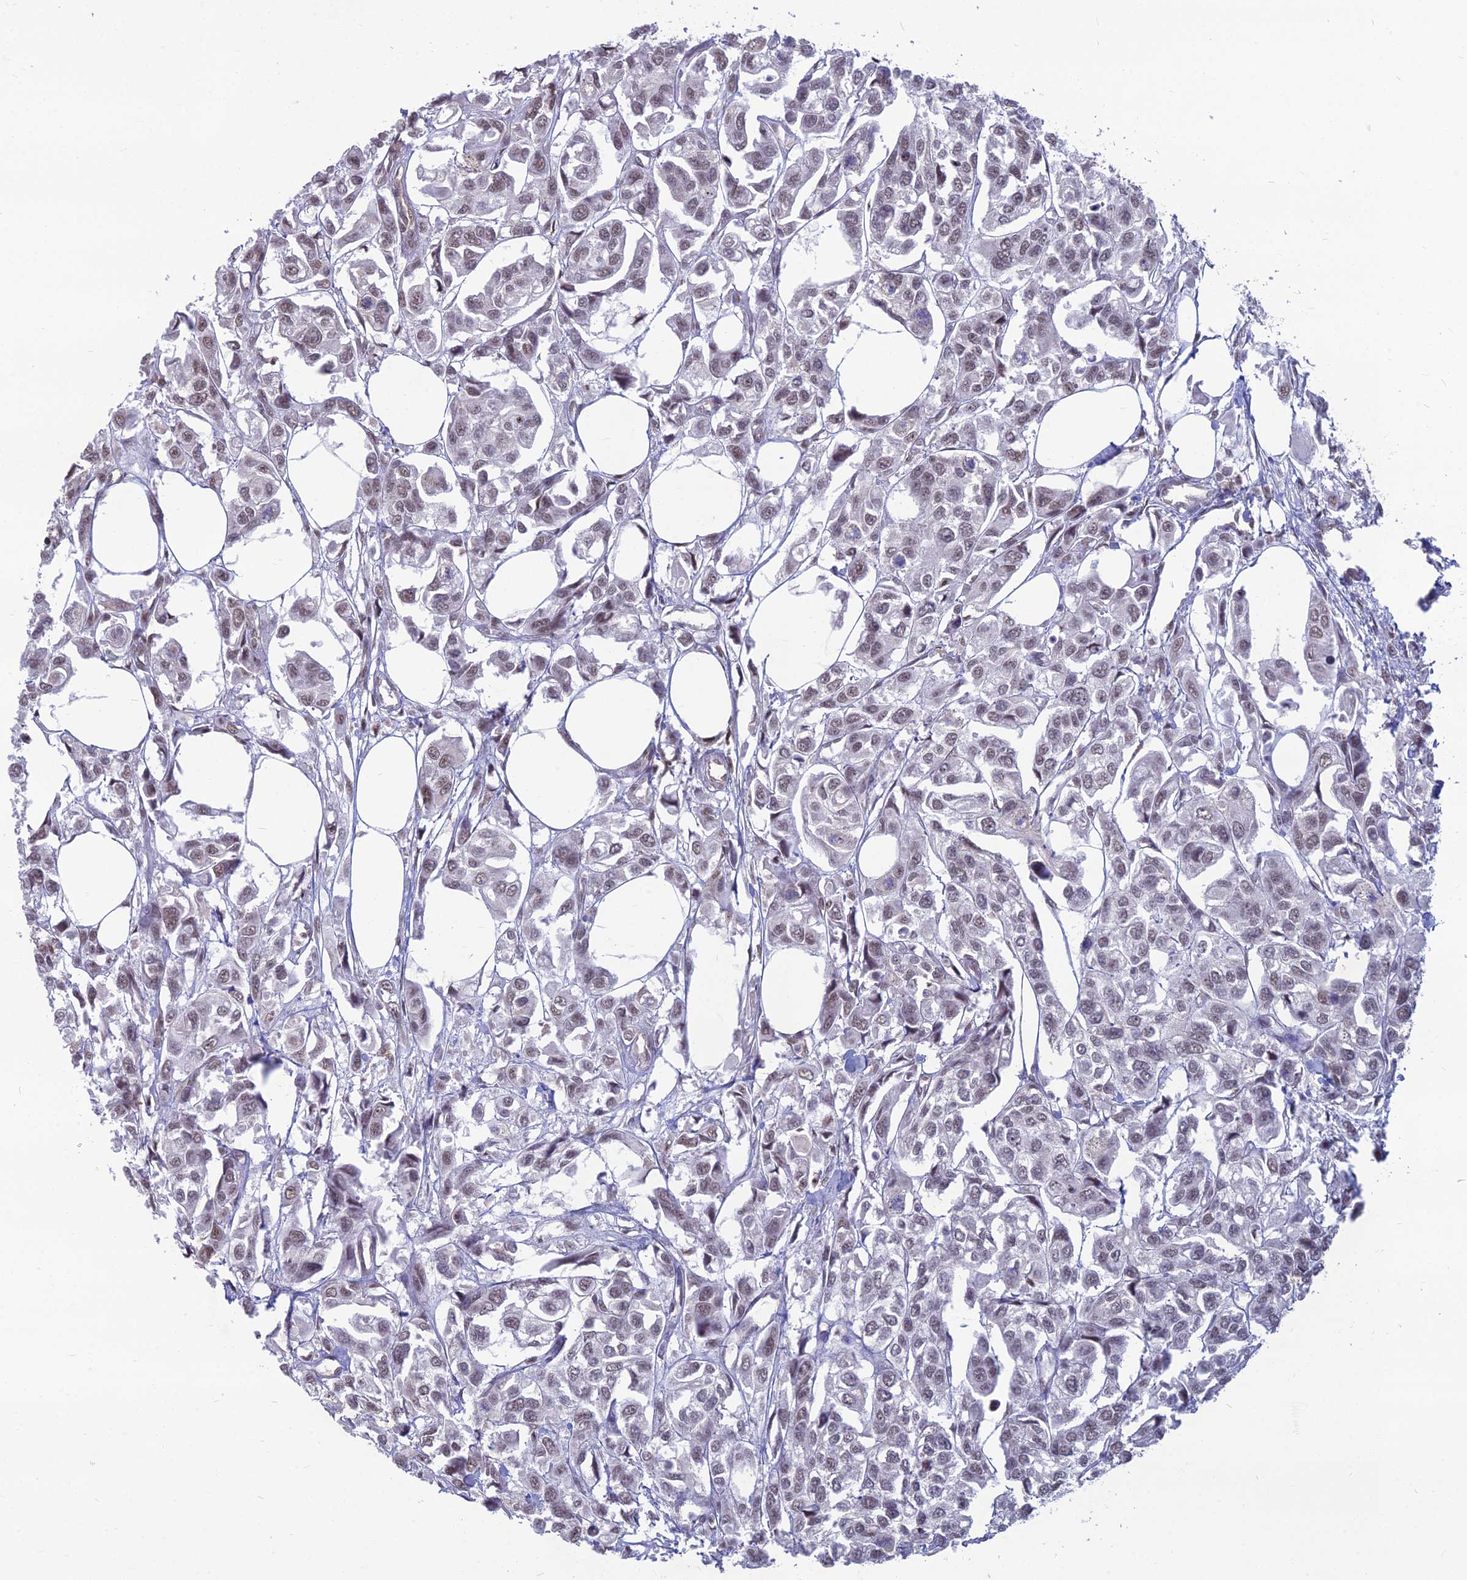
{"staining": {"intensity": "weak", "quantity": ">75%", "location": "nuclear"}, "tissue": "urothelial cancer", "cell_type": "Tumor cells", "image_type": "cancer", "snomed": [{"axis": "morphology", "description": "Urothelial carcinoma, High grade"}, {"axis": "topography", "description": "Urinary bladder"}], "caption": "An immunohistochemistry (IHC) micrograph of tumor tissue is shown. Protein staining in brown highlights weak nuclear positivity in urothelial cancer within tumor cells.", "gene": "SRSF7", "patient": {"sex": "male", "age": 67}}